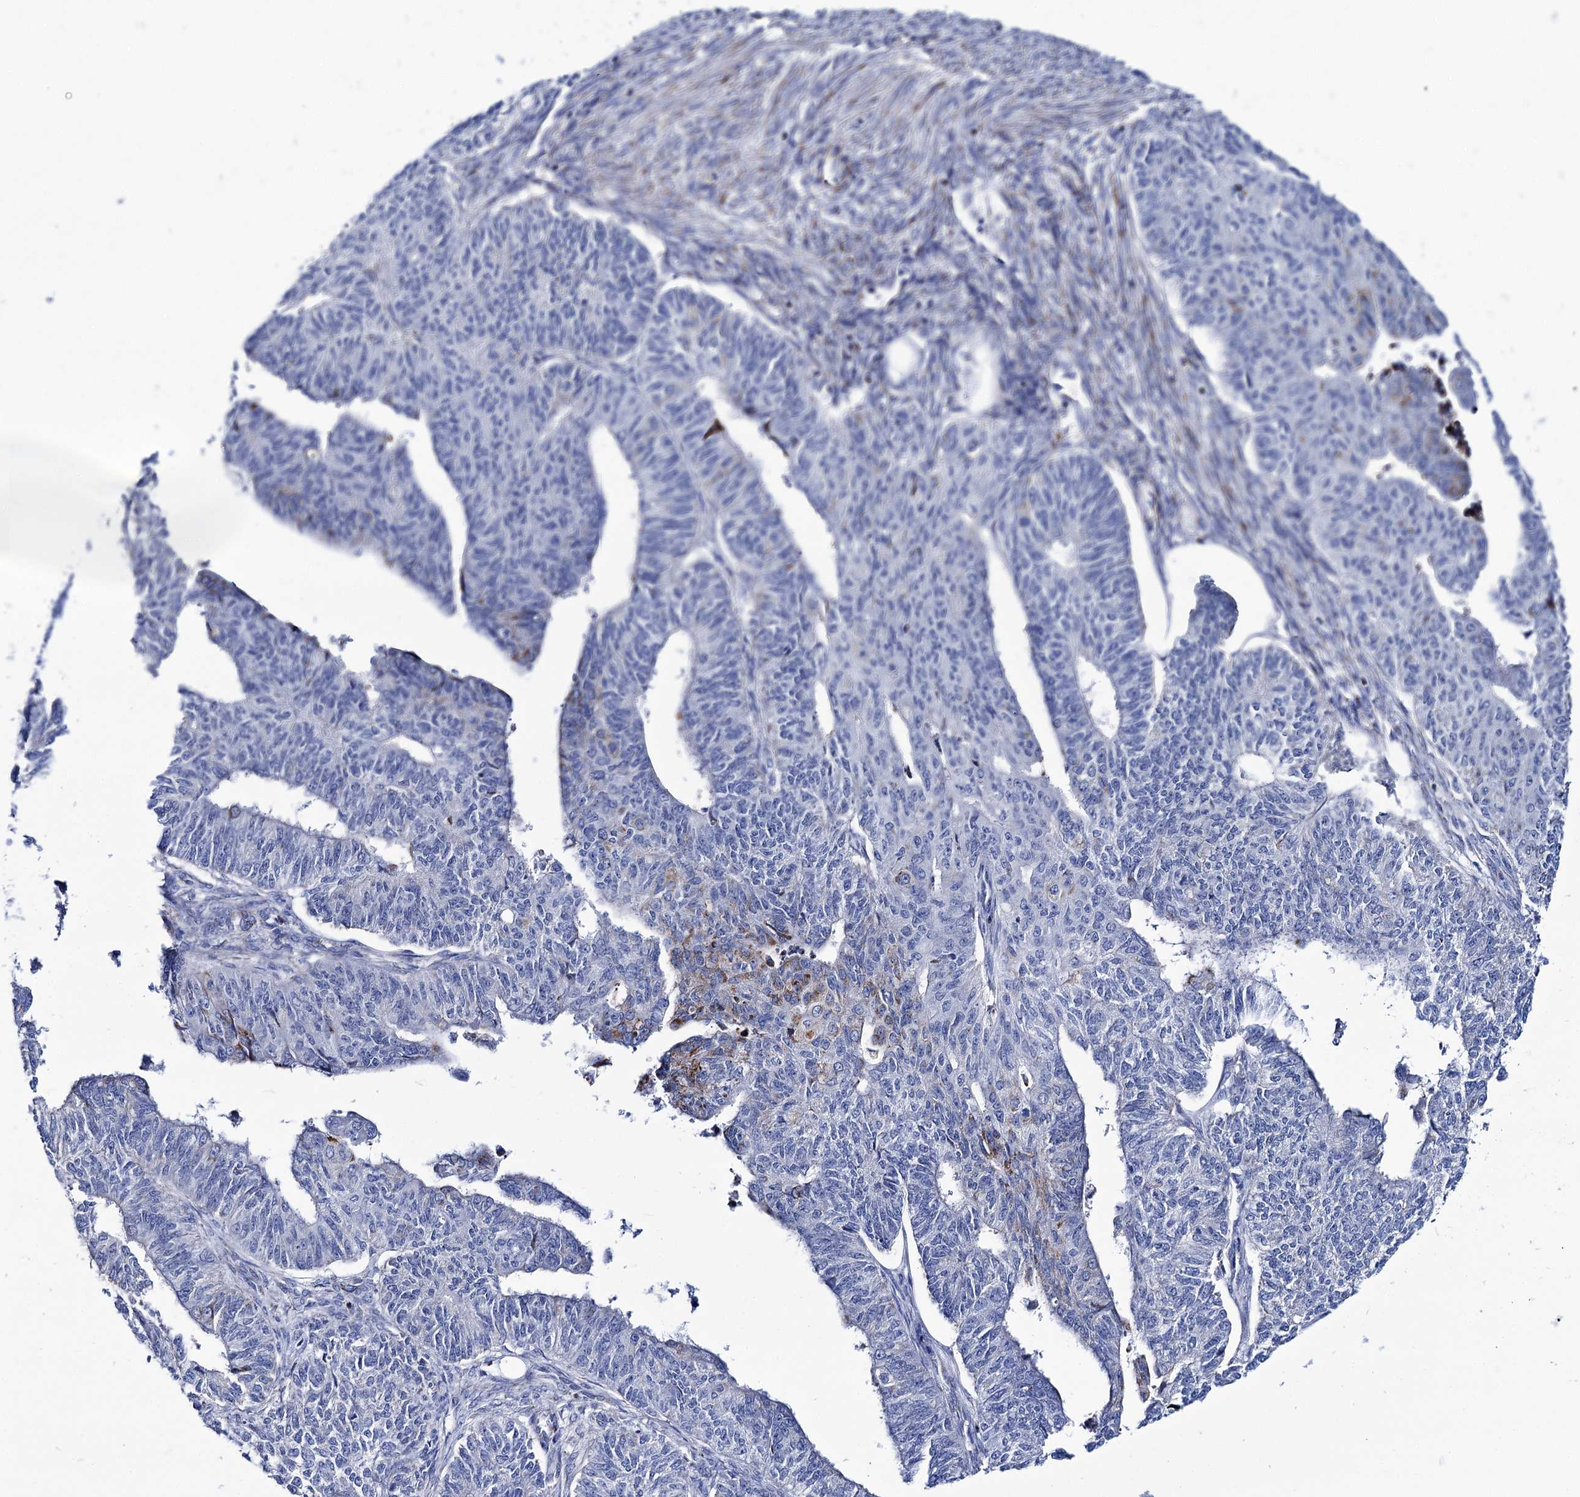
{"staining": {"intensity": "weak", "quantity": "<25%", "location": "cytoplasmic/membranous"}, "tissue": "endometrial cancer", "cell_type": "Tumor cells", "image_type": "cancer", "snomed": [{"axis": "morphology", "description": "Adenocarcinoma, NOS"}, {"axis": "topography", "description": "Endometrium"}], "caption": "An image of endometrial cancer (adenocarcinoma) stained for a protein reveals no brown staining in tumor cells.", "gene": "UBASH3B", "patient": {"sex": "female", "age": 32}}